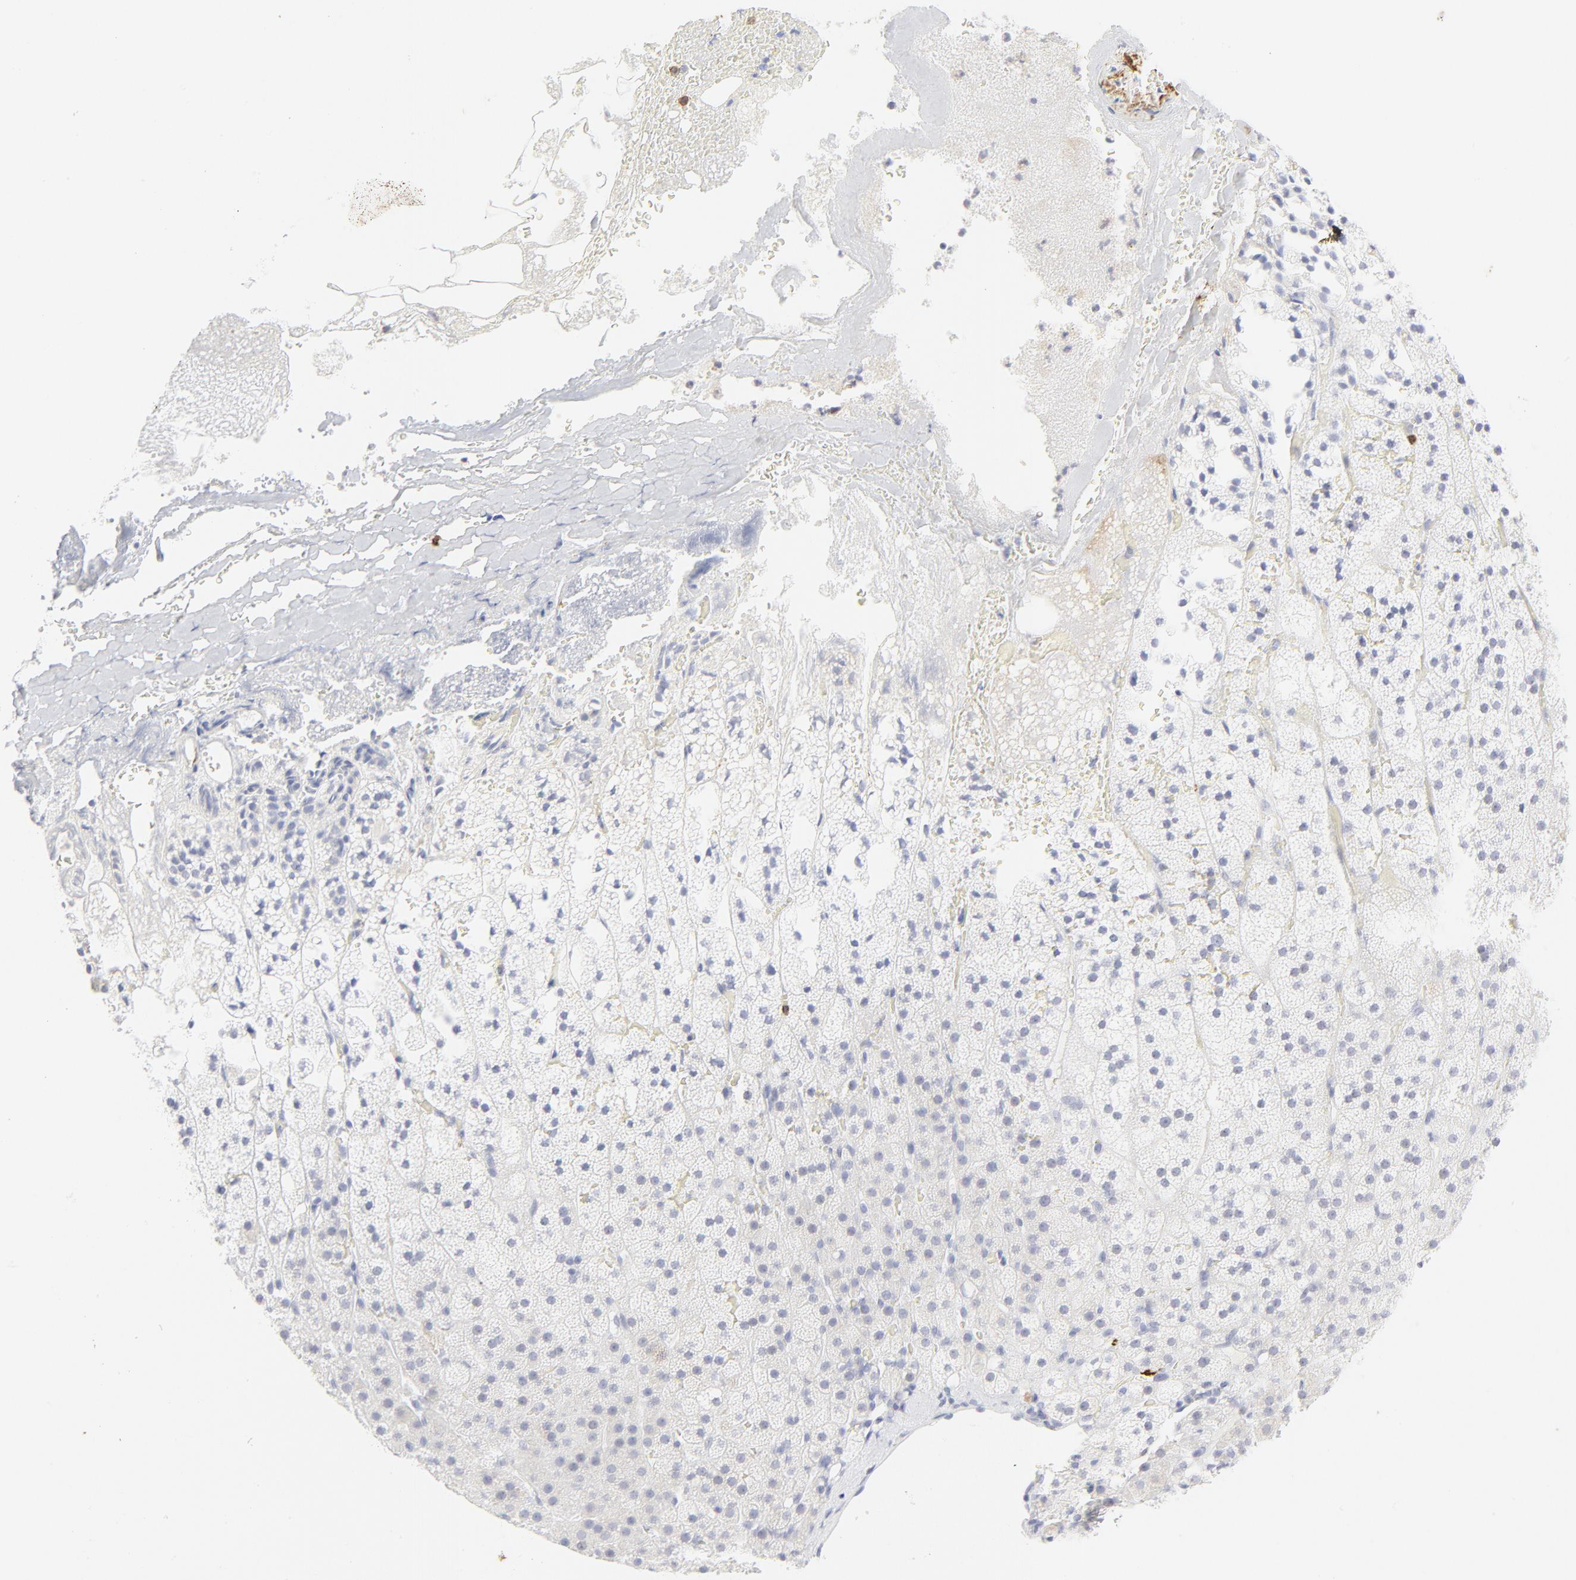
{"staining": {"intensity": "negative", "quantity": "none", "location": "none"}, "tissue": "adrenal gland", "cell_type": "Glandular cells", "image_type": "normal", "snomed": [{"axis": "morphology", "description": "Normal tissue, NOS"}, {"axis": "topography", "description": "Adrenal gland"}], "caption": "Immunohistochemistry (IHC) photomicrograph of unremarkable human adrenal gland stained for a protein (brown), which exhibits no staining in glandular cells. The staining was performed using DAB (3,3'-diaminobenzidine) to visualize the protein expression in brown, while the nuclei were stained in blue with hematoxylin (Magnification: 20x).", "gene": "CCR7", "patient": {"sex": "male", "age": 35}}